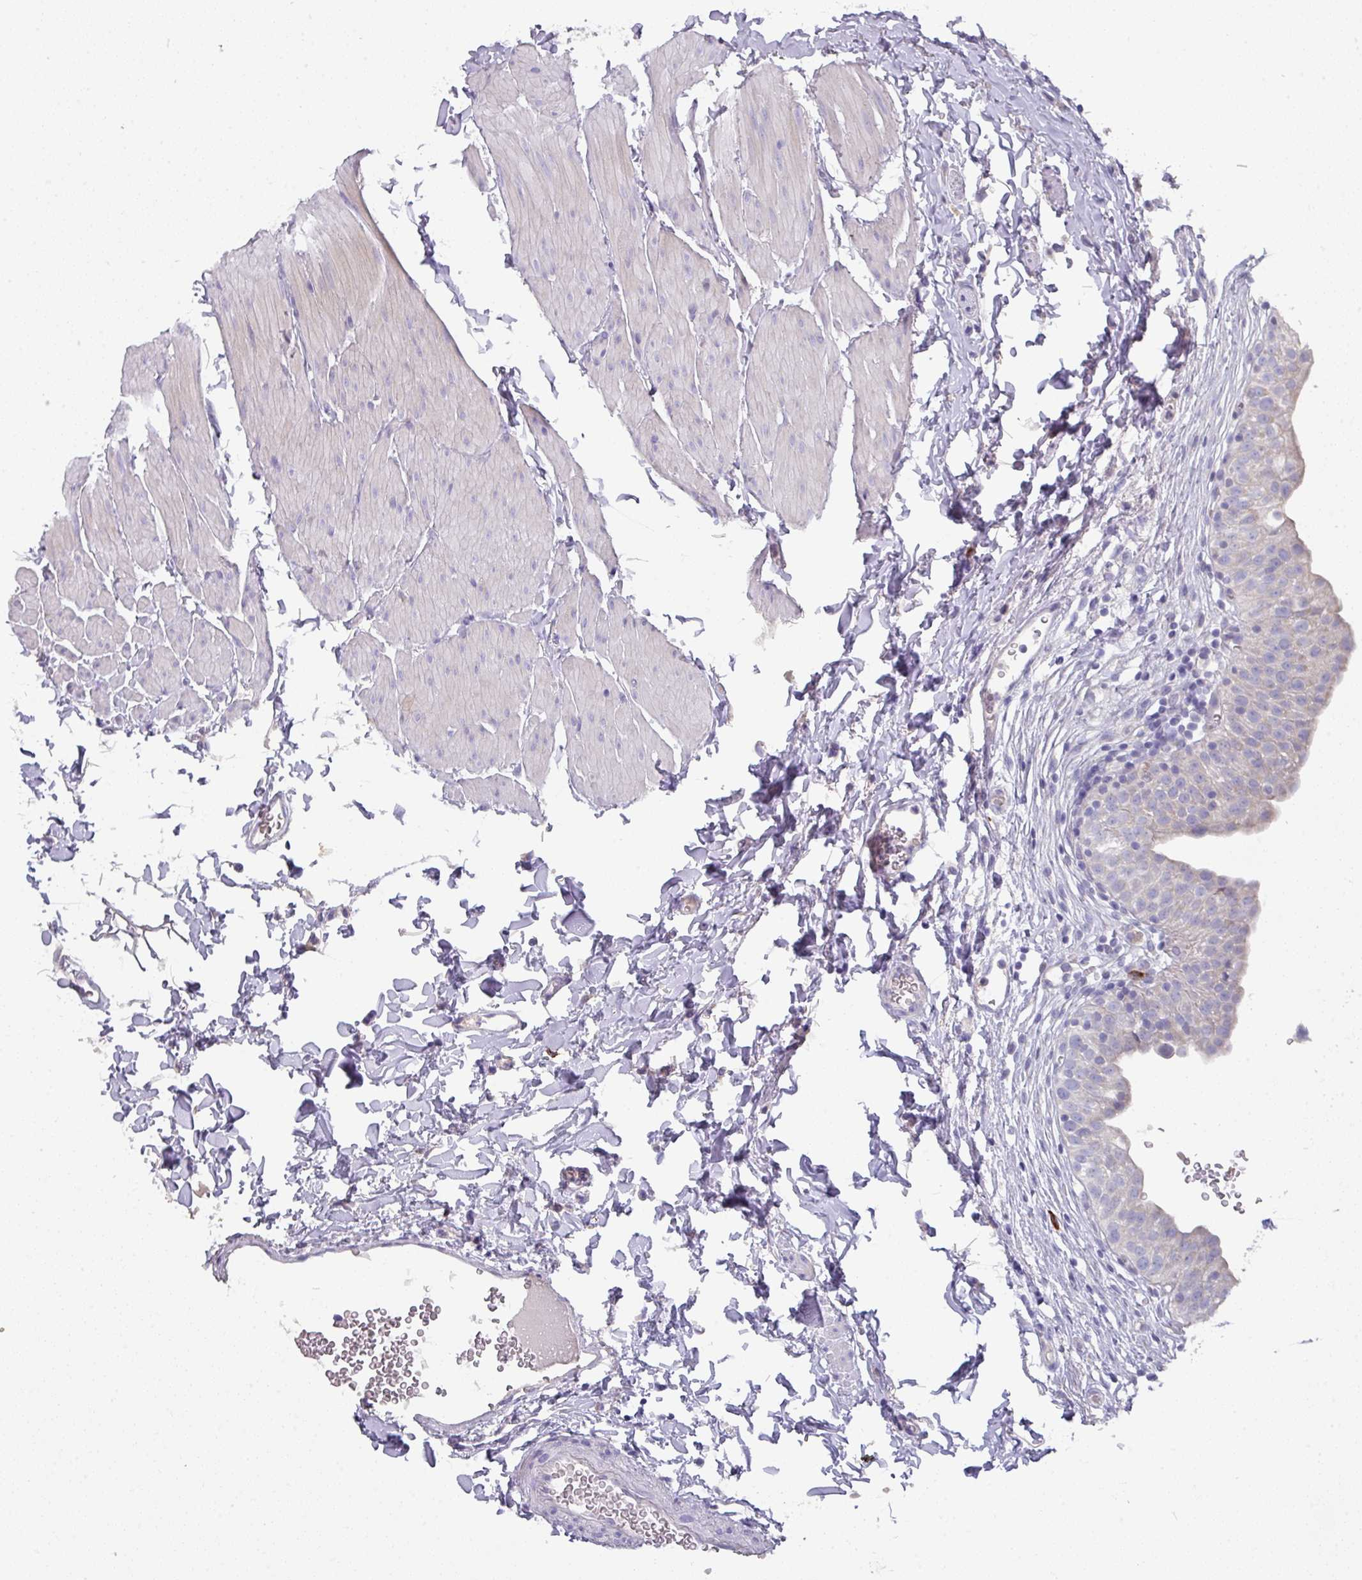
{"staining": {"intensity": "negative", "quantity": "none", "location": "none"}, "tissue": "urinary bladder", "cell_type": "Urothelial cells", "image_type": "normal", "snomed": [{"axis": "morphology", "description": "Normal tissue, NOS"}, {"axis": "topography", "description": "Urinary bladder"}, {"axis": "topography", "description": "Peripheral nerve tissue"}], "caption": "IHC of normal urinary bladder shows no positivity in urothelial cells. (DAB (3,3'-diaminobenzidine) immunohistochemistry with hematoxylin counter stain).", "gene": "IL4R", "patient": {"sex": "male", "age": 55}}